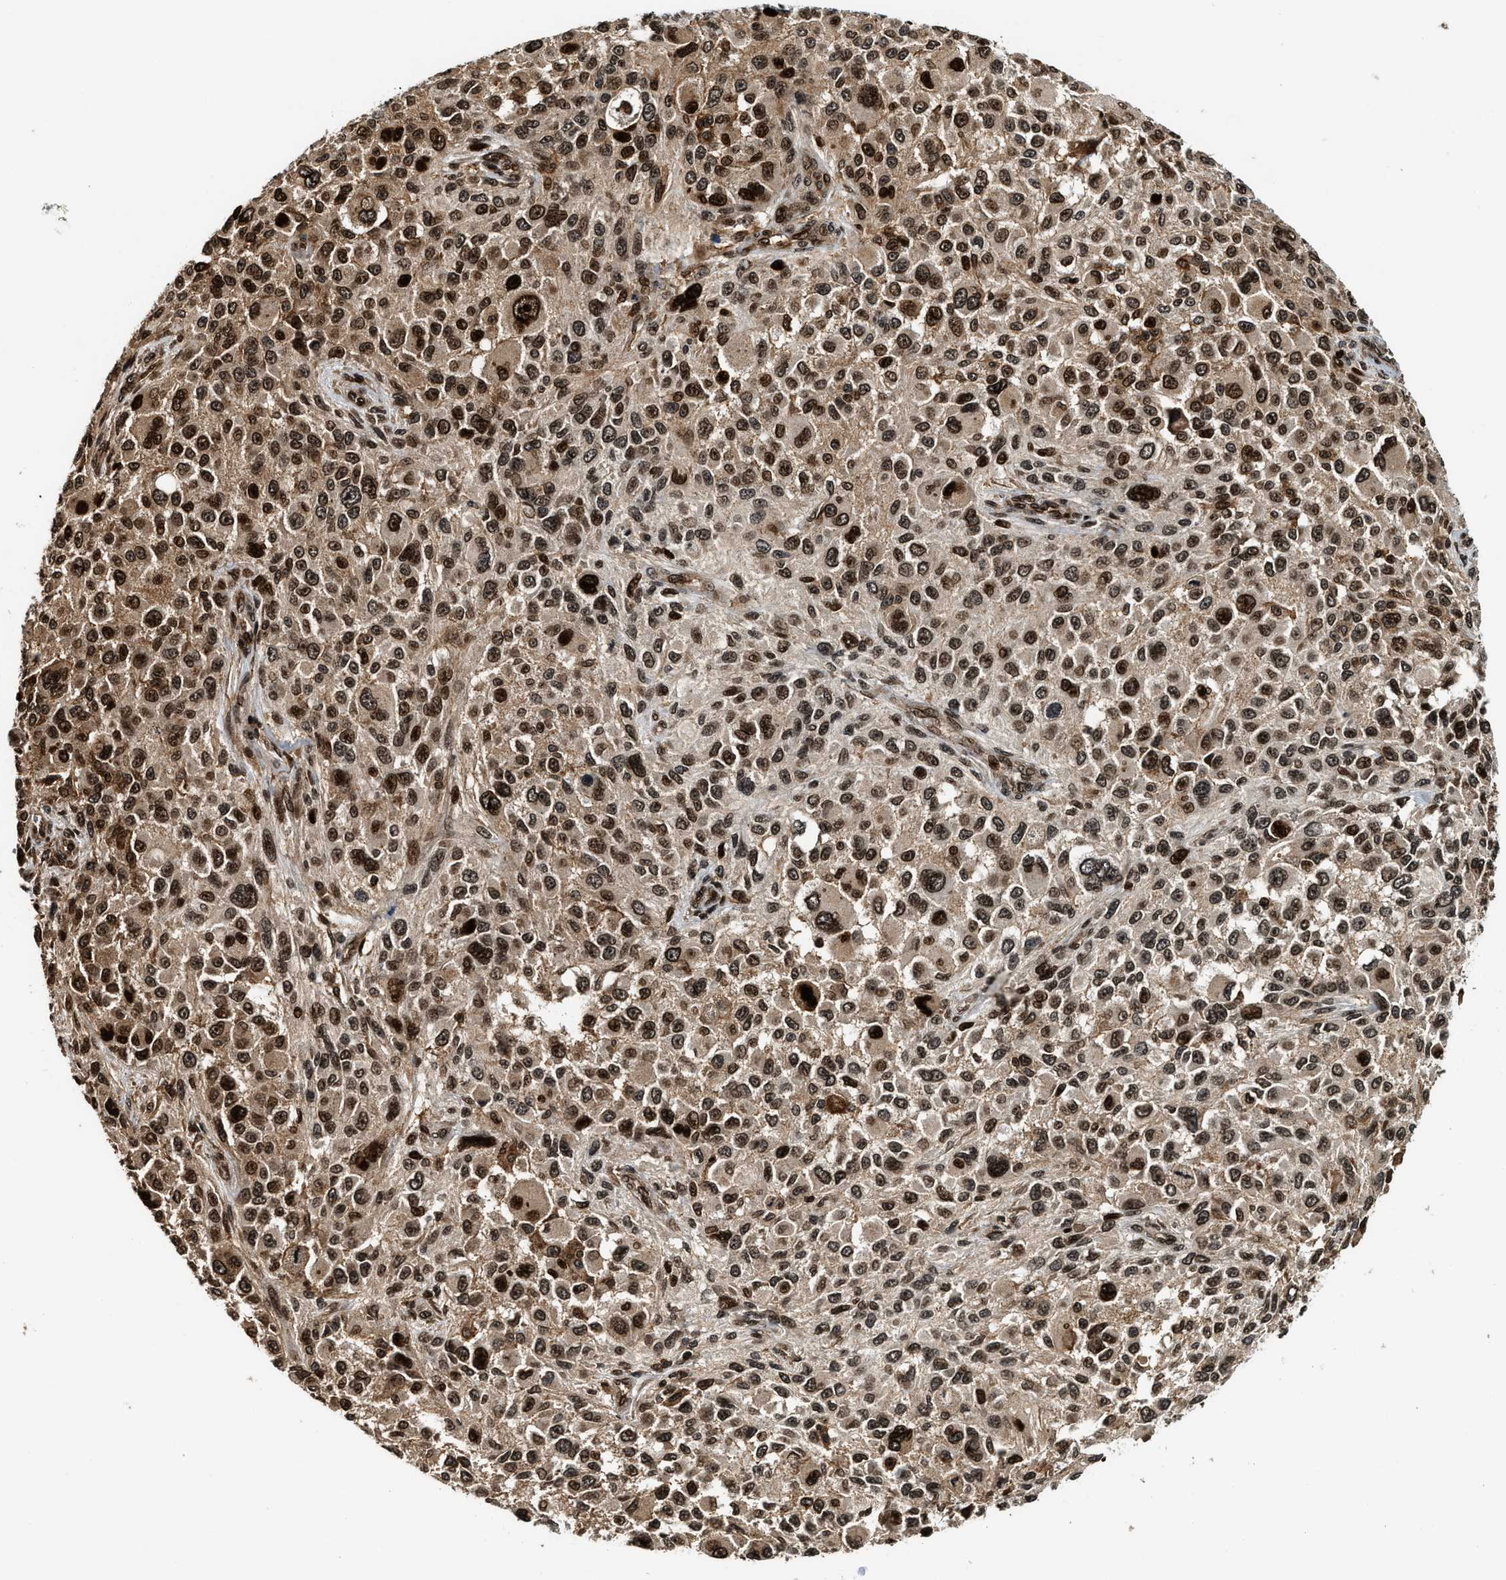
{"staining": {"intensity": "strong", "quantity": ">75%", "location": "nuclear"}, "tissue": "melanoma", "cell_type": "Tumor cells", "image_type": "cancer", "snomed": [{"axis": "morphology", "description": "Necrosis, NOS"}, {"axis": "morphology", "description": "Malignant melanoma, NOS"}, {"axis": "topography", "description": "Skin"}], "caption": "IHC of human melanoma reveals high levels of strong nuclear staining in about >75% of tumor cells.", "gene": "MDM2", "patient": {"sex": "female", "age": 87}}